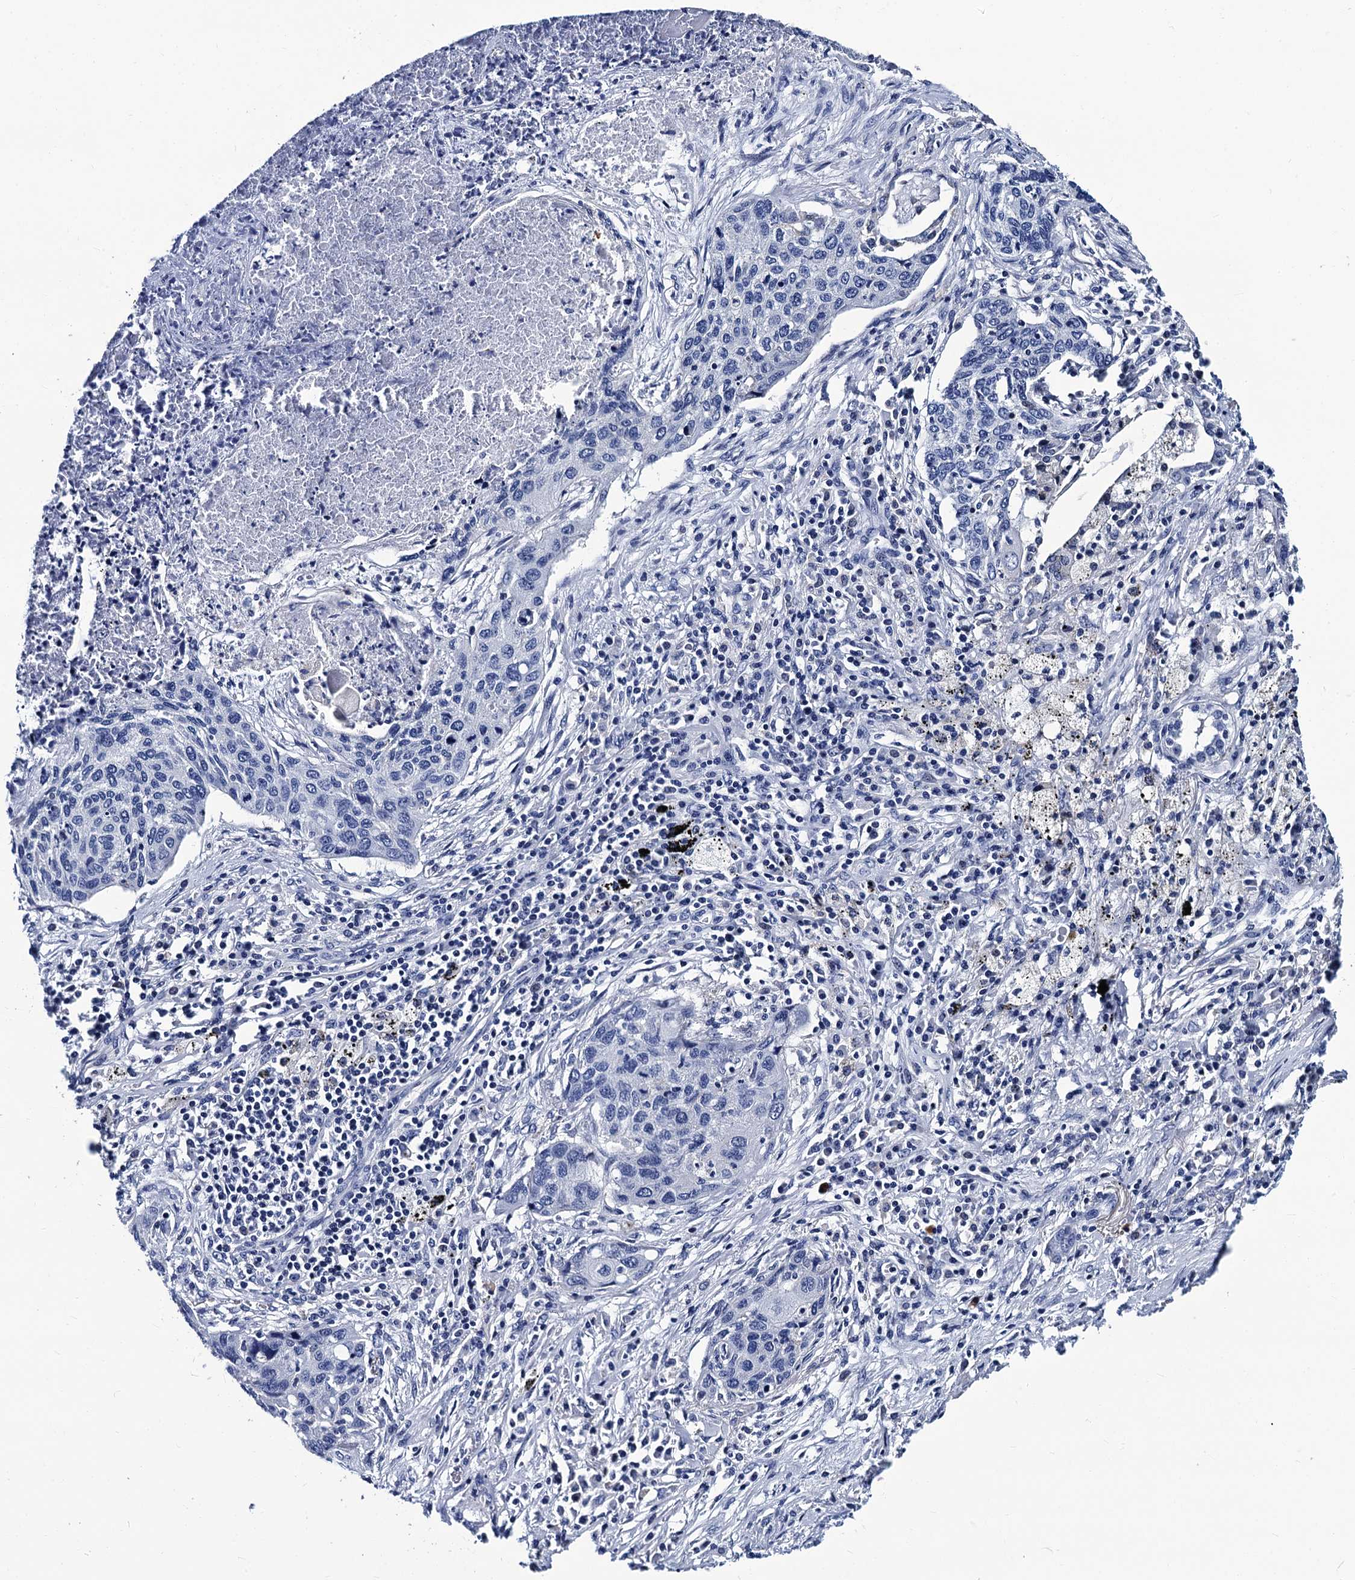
{"staining": {"intensity": "negative", "quantity": "none", "location": "none"}, "tissue": "lung cancer", "cell_type": "Tumor cells", "image_type": "cancer", "snomed": [{"axis": "morphology", "description": "Squamous cell carcinoma, NOS"}, {"axis": "topography", "description": "Lung"}], "caption": "Immunohistochemistry (IHC) of human lung cancer reveals no positivity in tumor cells.", "gene": "LRRC30", "patient": {"sex": "female", "age": 63}}